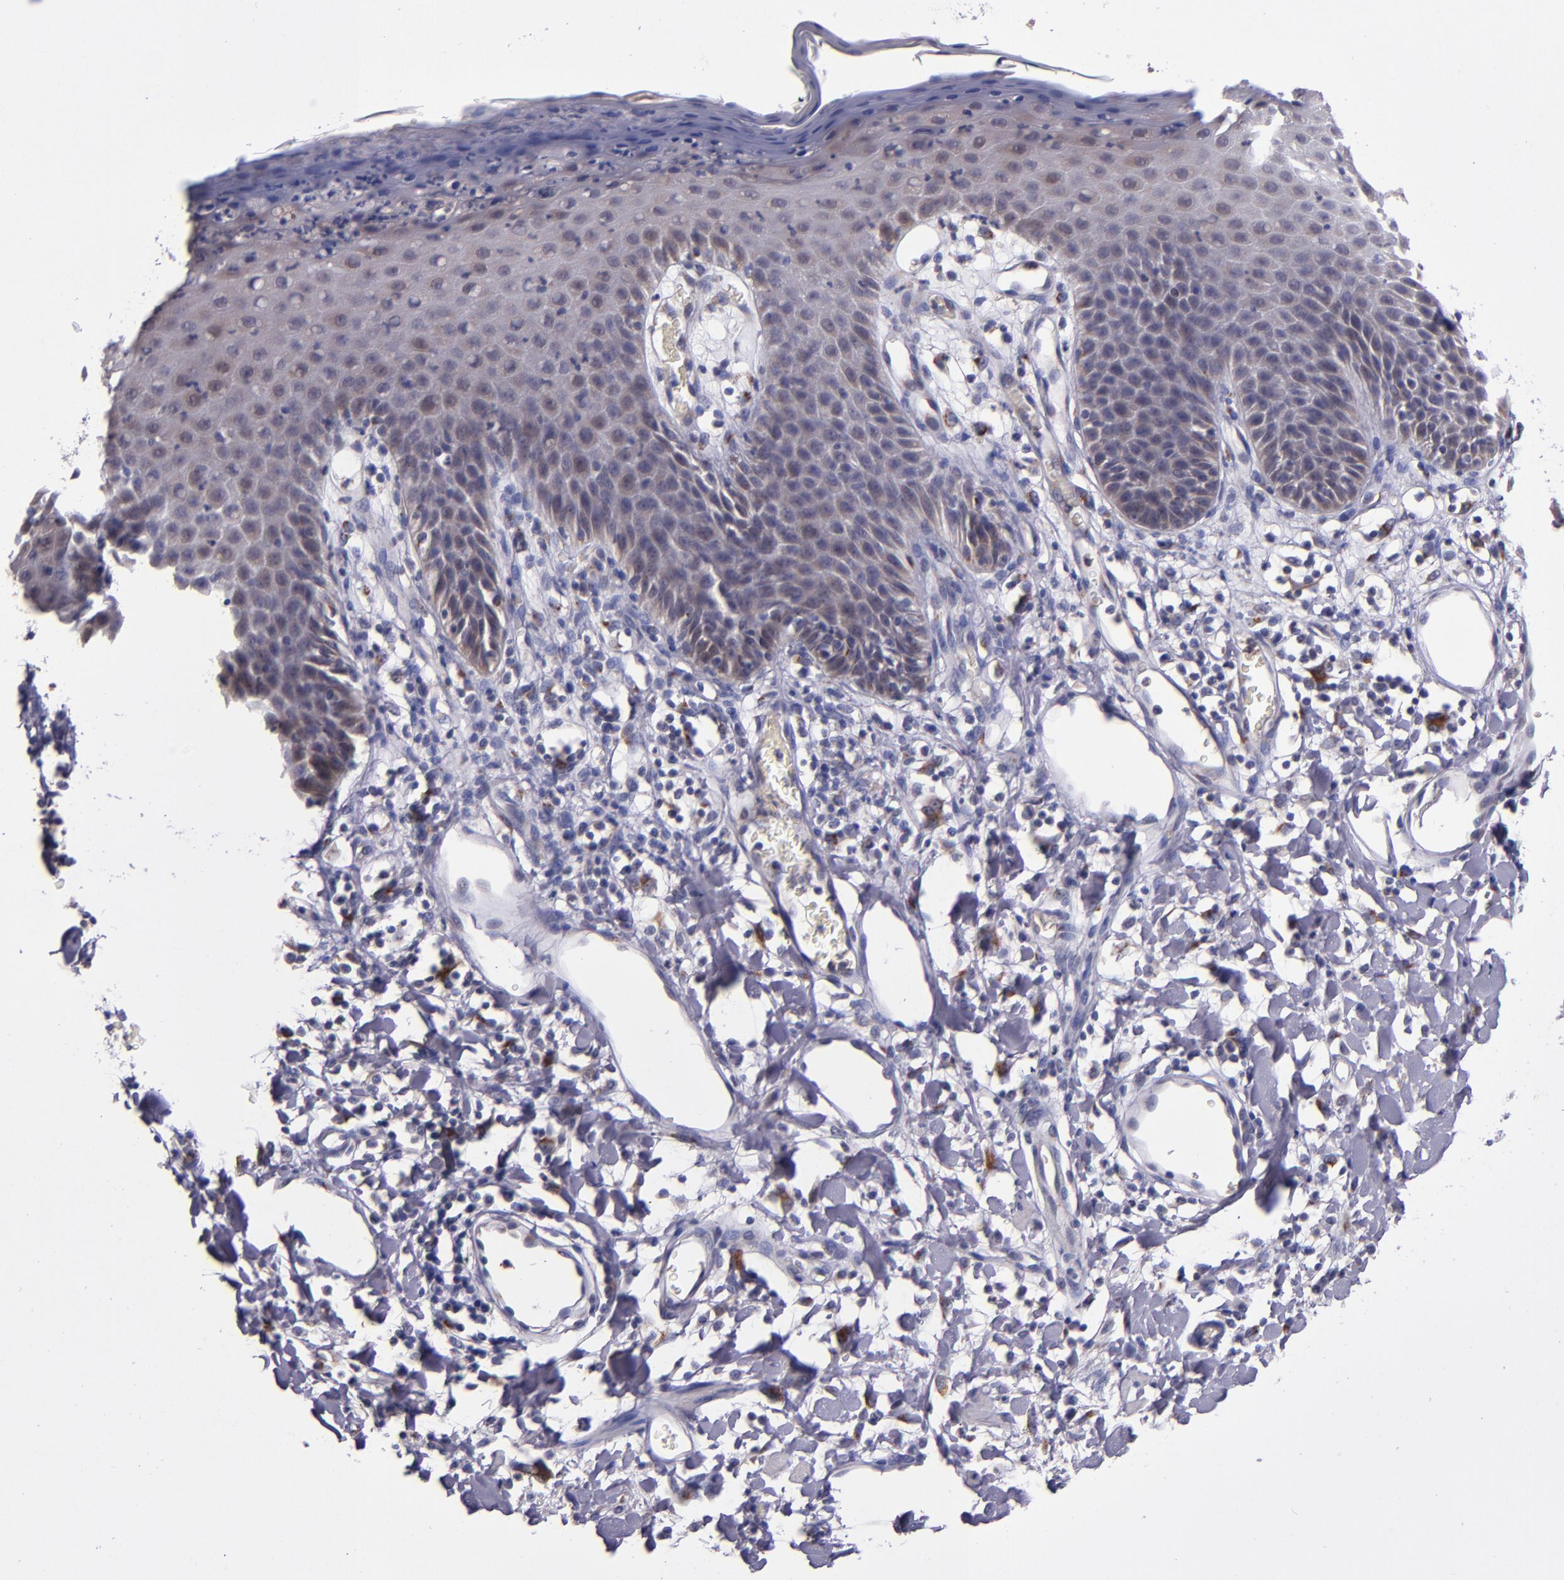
{"staining": {"intensity": "weak", "quantity": "25%-75%", "location": "cytoplasmic/membranous"}, "tissue": "skin", "cell_type": "Epidermal cells", "image_type": "normal", "snomed": [{"axis": "morphology", "description": "Normal tissue, NOS"}, {"axis": "topography", "description": "Vulva"}, {"axis": "topography", "description": "Peripheral nerve tissue"}], "caption": "A histopathology image of skin stained for a protein shows weak cytoplasmic/membranous brown staining in epidermal cells. The staining was performed using DAB to visualize the protein expression in brown, while the nuclei were stained in blue with hematoxylin (Magnification: 20x).", "gene": "RAB41", "patient": {"sex": "female", "age": 68}}